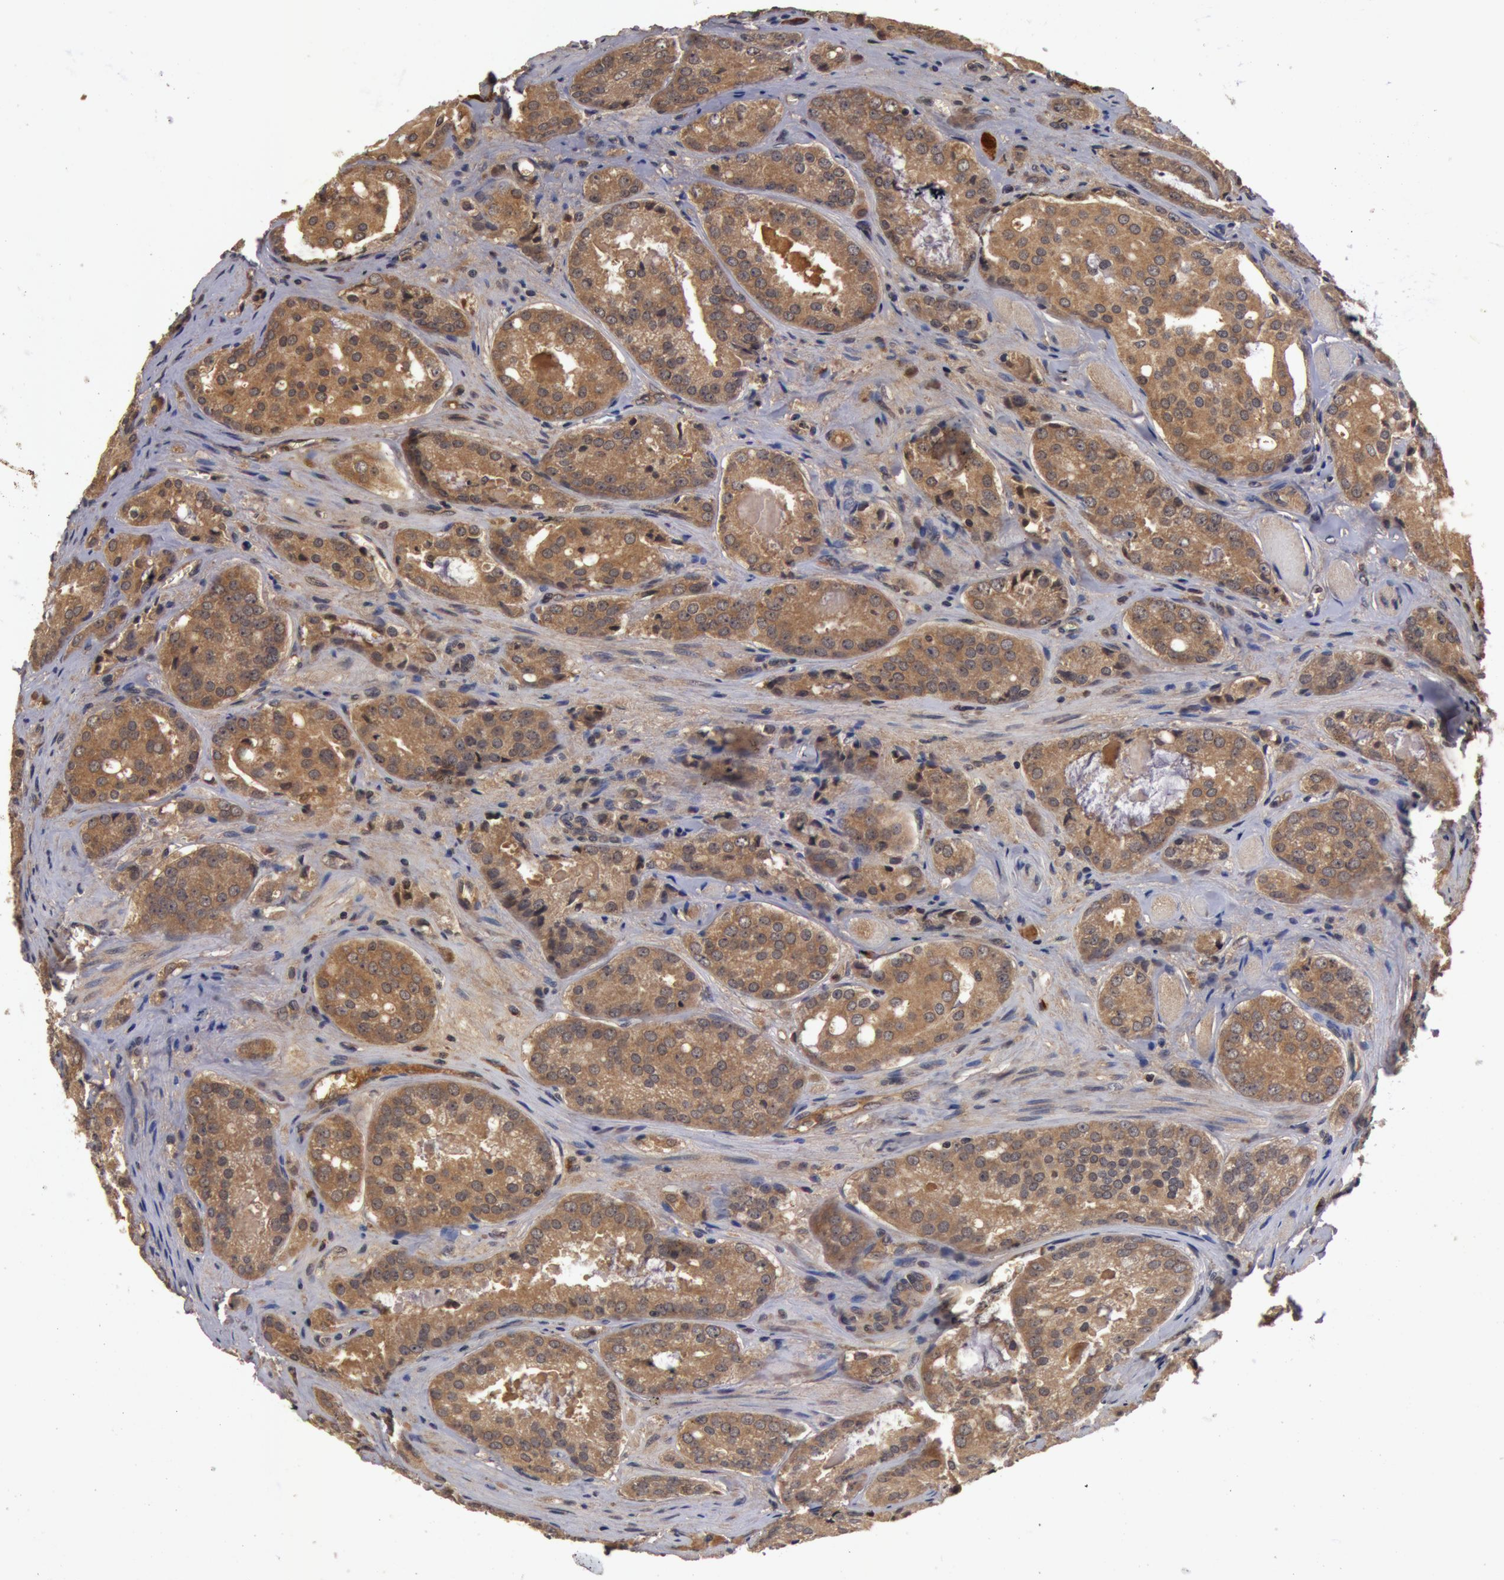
{"staining": {"intensity": "moderate", "quantity": ">75%", "location": "cytoplasmic/membranous"}, "tissue": "prostate cancer", "cell_type": "Tumor cells", "image_type": "cancer", "snomed": [{"axis": "morphology", "description": "Adenocarcinoma, Medium grade"}, {"axis": "topography", "description": "Prostate"}], "caption": "Protein staining of prostate adenocarcinoma (medium-grade) tissue displays moderate cytoplasmic/membranous expression in approximately >75% of tumor cells. (DAB (3,3'-diaminobenzidine) IHC, brown staining for protein, blue staining for nuclei).", "gene": "BCHE", "patient": {"sex": "male", "age": 60}}